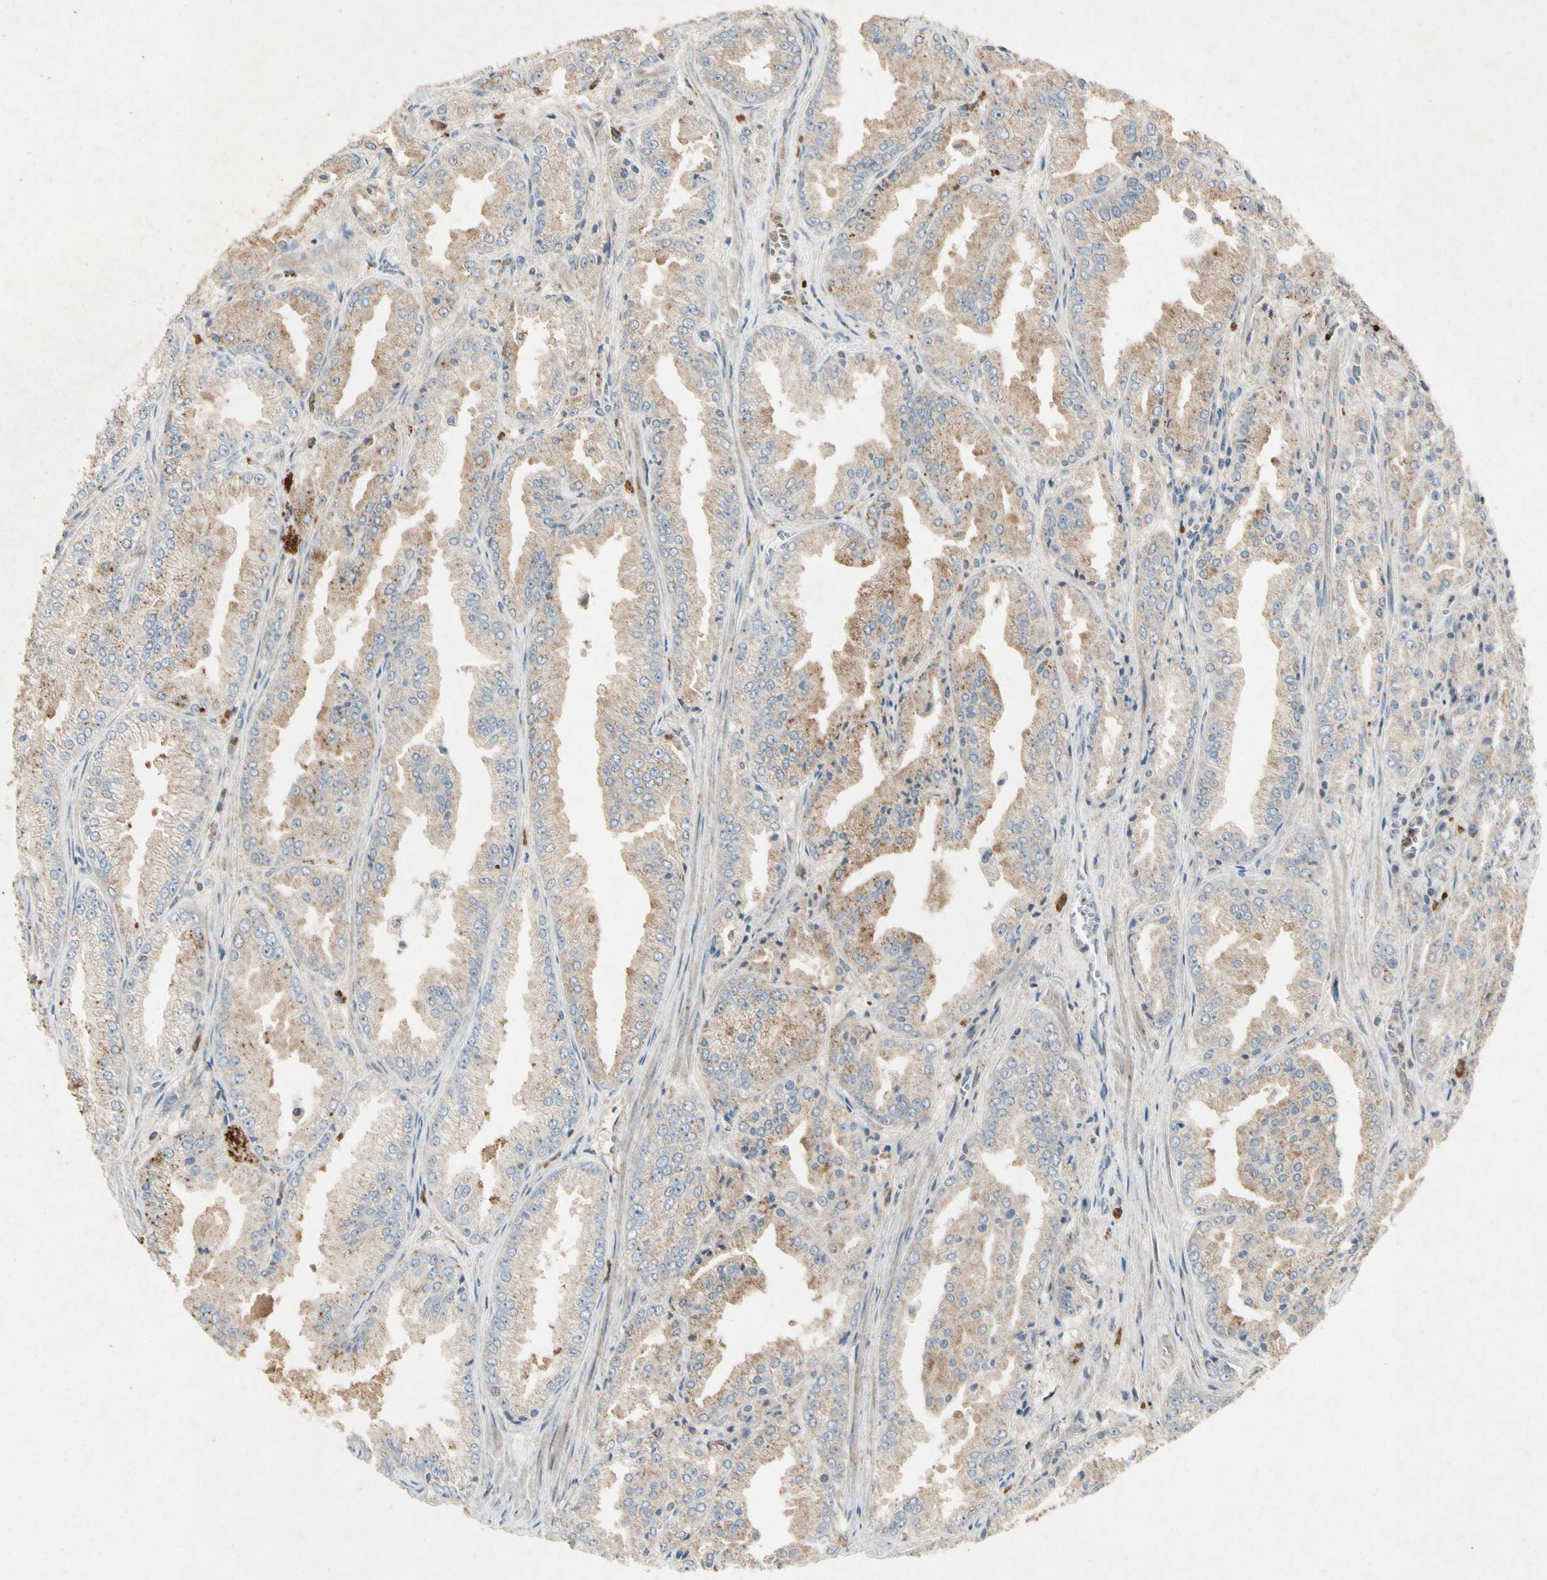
{"staining": {"intensity": "weak", "quantity": ">75%", "location": "cytoplasmic/membranous"}, "tissue": "prostate cancer", "cell_type": "Tumor cells", "image_type": "cancer", "snomed": [{"axis": "morphology", "description": "Adenocarcinoma, High grade"}, {"axis": "topography", "description": "Prostate"}], "caption": "This is a micrograph of immunohistochemistry staining of high-grade adenocarcinoma (prostate), which shows weak positivity in the cytoplasmic/membranous of tumor cells.", "gene": "GPLD1", "patient": {"sex": "male", "age": 61}}